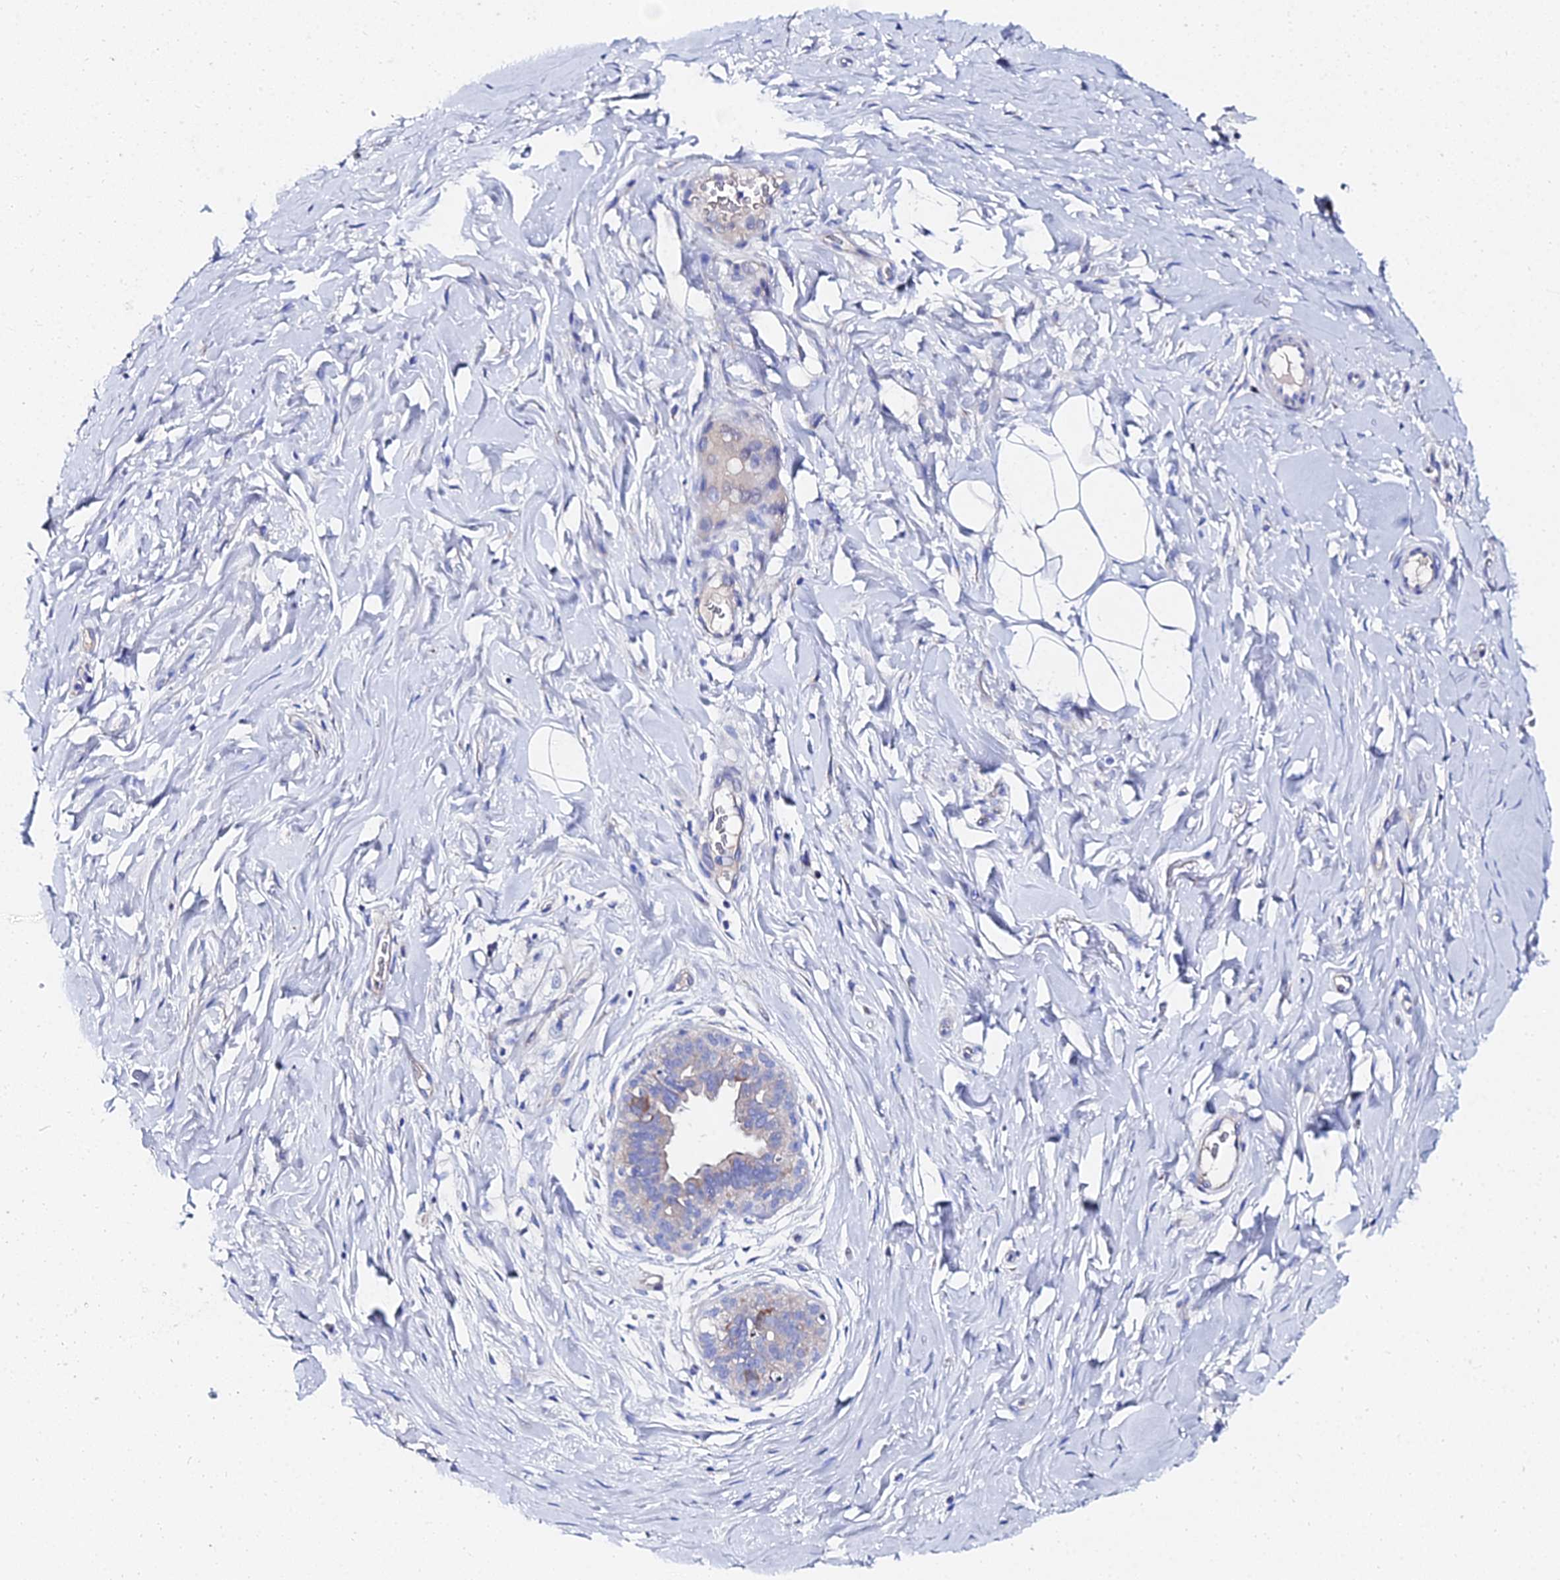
{"staining": {"intensity": "negative", "quantity": "none", "location": "none"}, "tissue": "adipose tissue", "cell_type": "Adipocytes", "image_type": "normal", "snomed": [{"axis": "morphology", "description": "Normal tissue, NOS"}, {"axis": "topography", "description": "Breast"}], "caption": "The histopathology image exhibits no significant positivity in adipocytes of adipose tissue. (DAB immunohistochemistry, high magnification).", "gene": "PTTG1", "patient": {"sex": "female", "age": 26}}